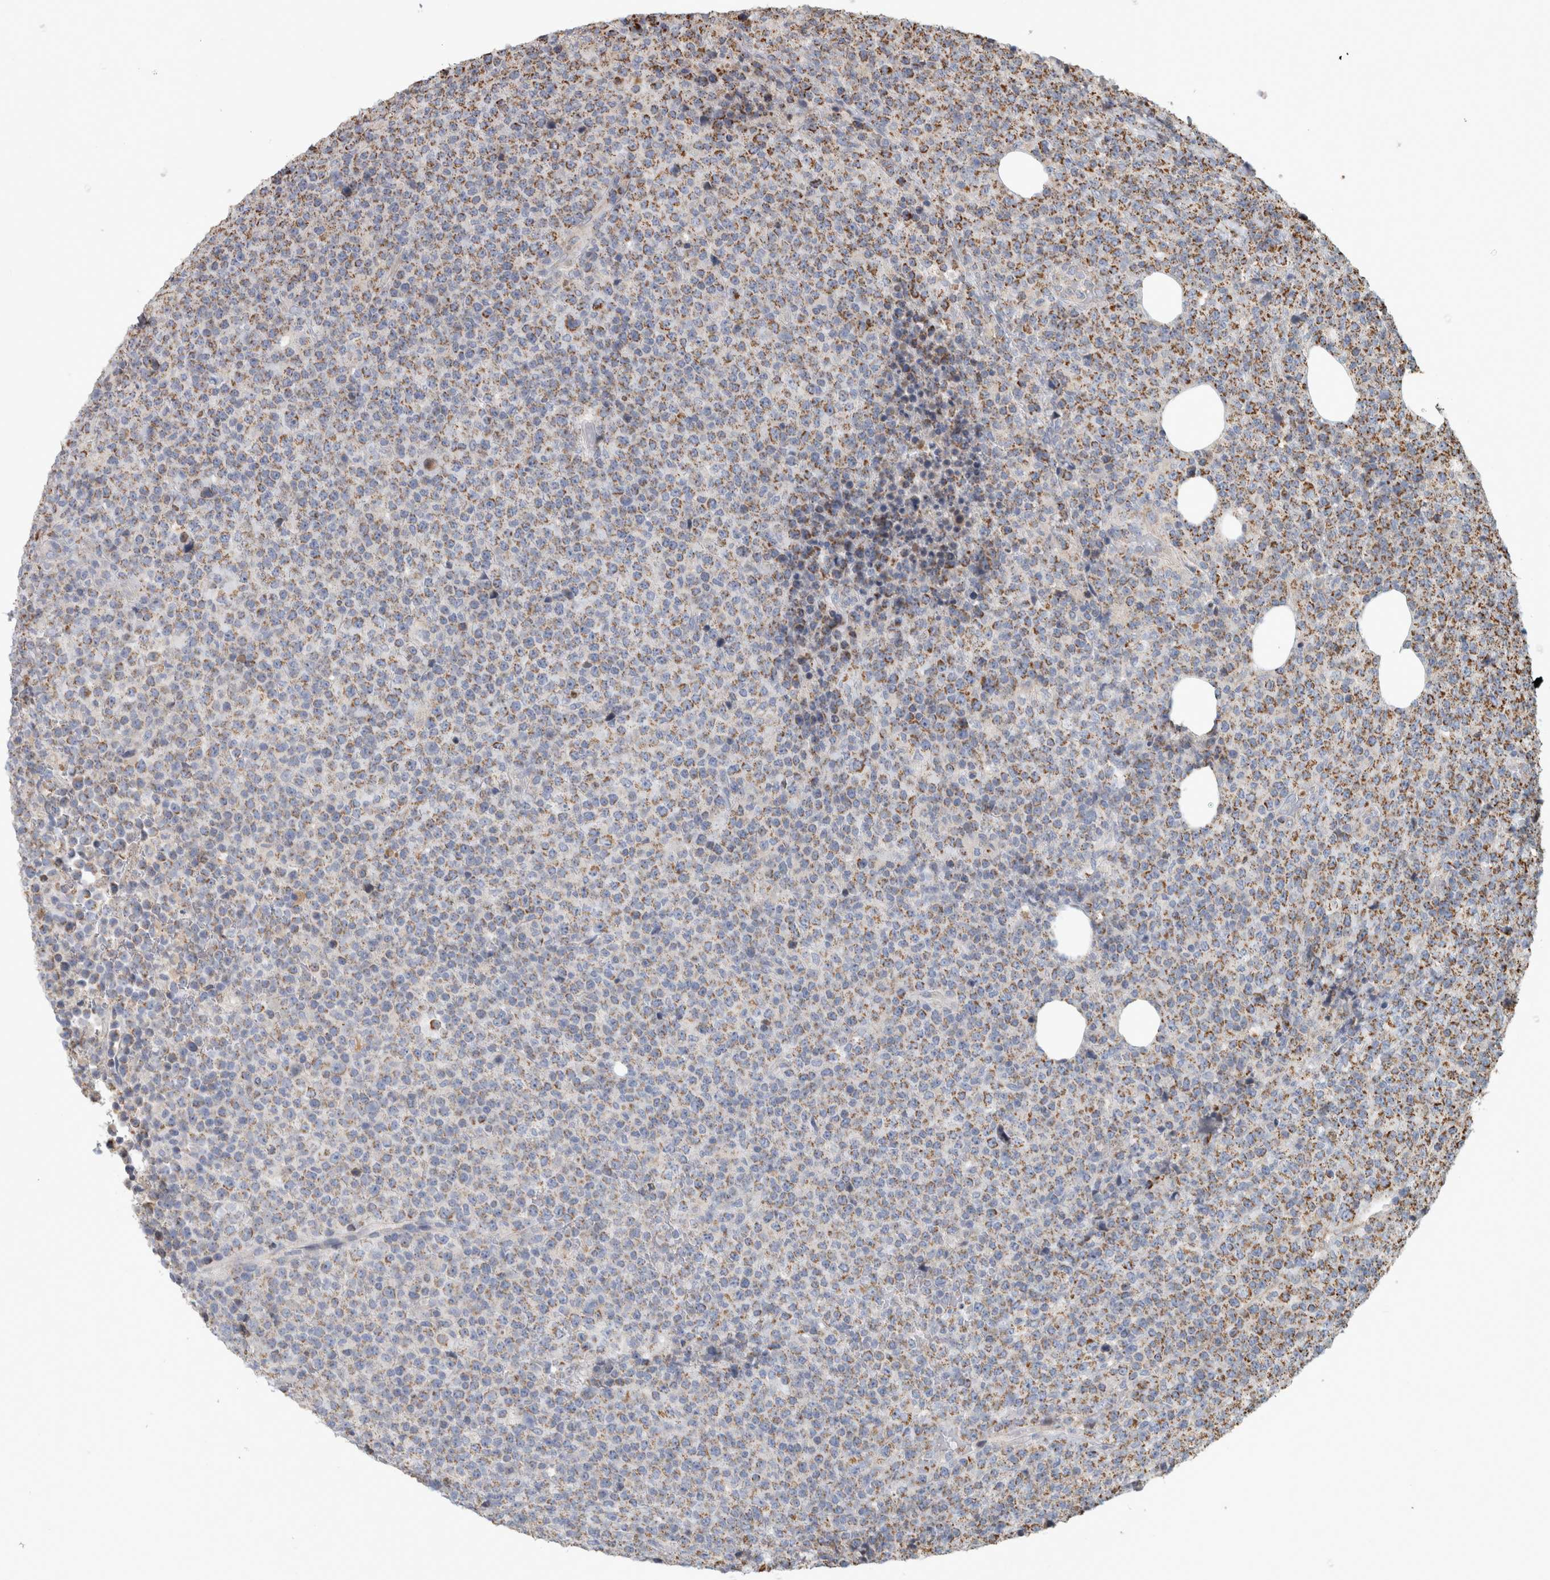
{"staining": {"intensity": "moderate", "quantity": ">75%", "location": "cytoplasmic/membranous"}, "tissue": "lymphoma", "cell_type": "Tumor cells", "image_type": "cancer", "snomed": [{"axis": "morphology", "description": "Malignant lymphoma, non-Hodgkin's type, High grade"}, {"axis": "topography", "description": "Lymph node"}], "caption": "Immunohistochemistry (IHC) photomicrograph of neoplastic tissue: human high-grade malignant lymphoma, non-Hodgkin's type stained using immunohistochemistry demonstrates medium levels of moderate protein expression localized specifically in the cytoplasmic/membranous of tumor cells, appearing as a cytoplasmic/membranous brown color.", "gene": "ST8SIA1", "patient": {"sex": "male", "age": 13}}